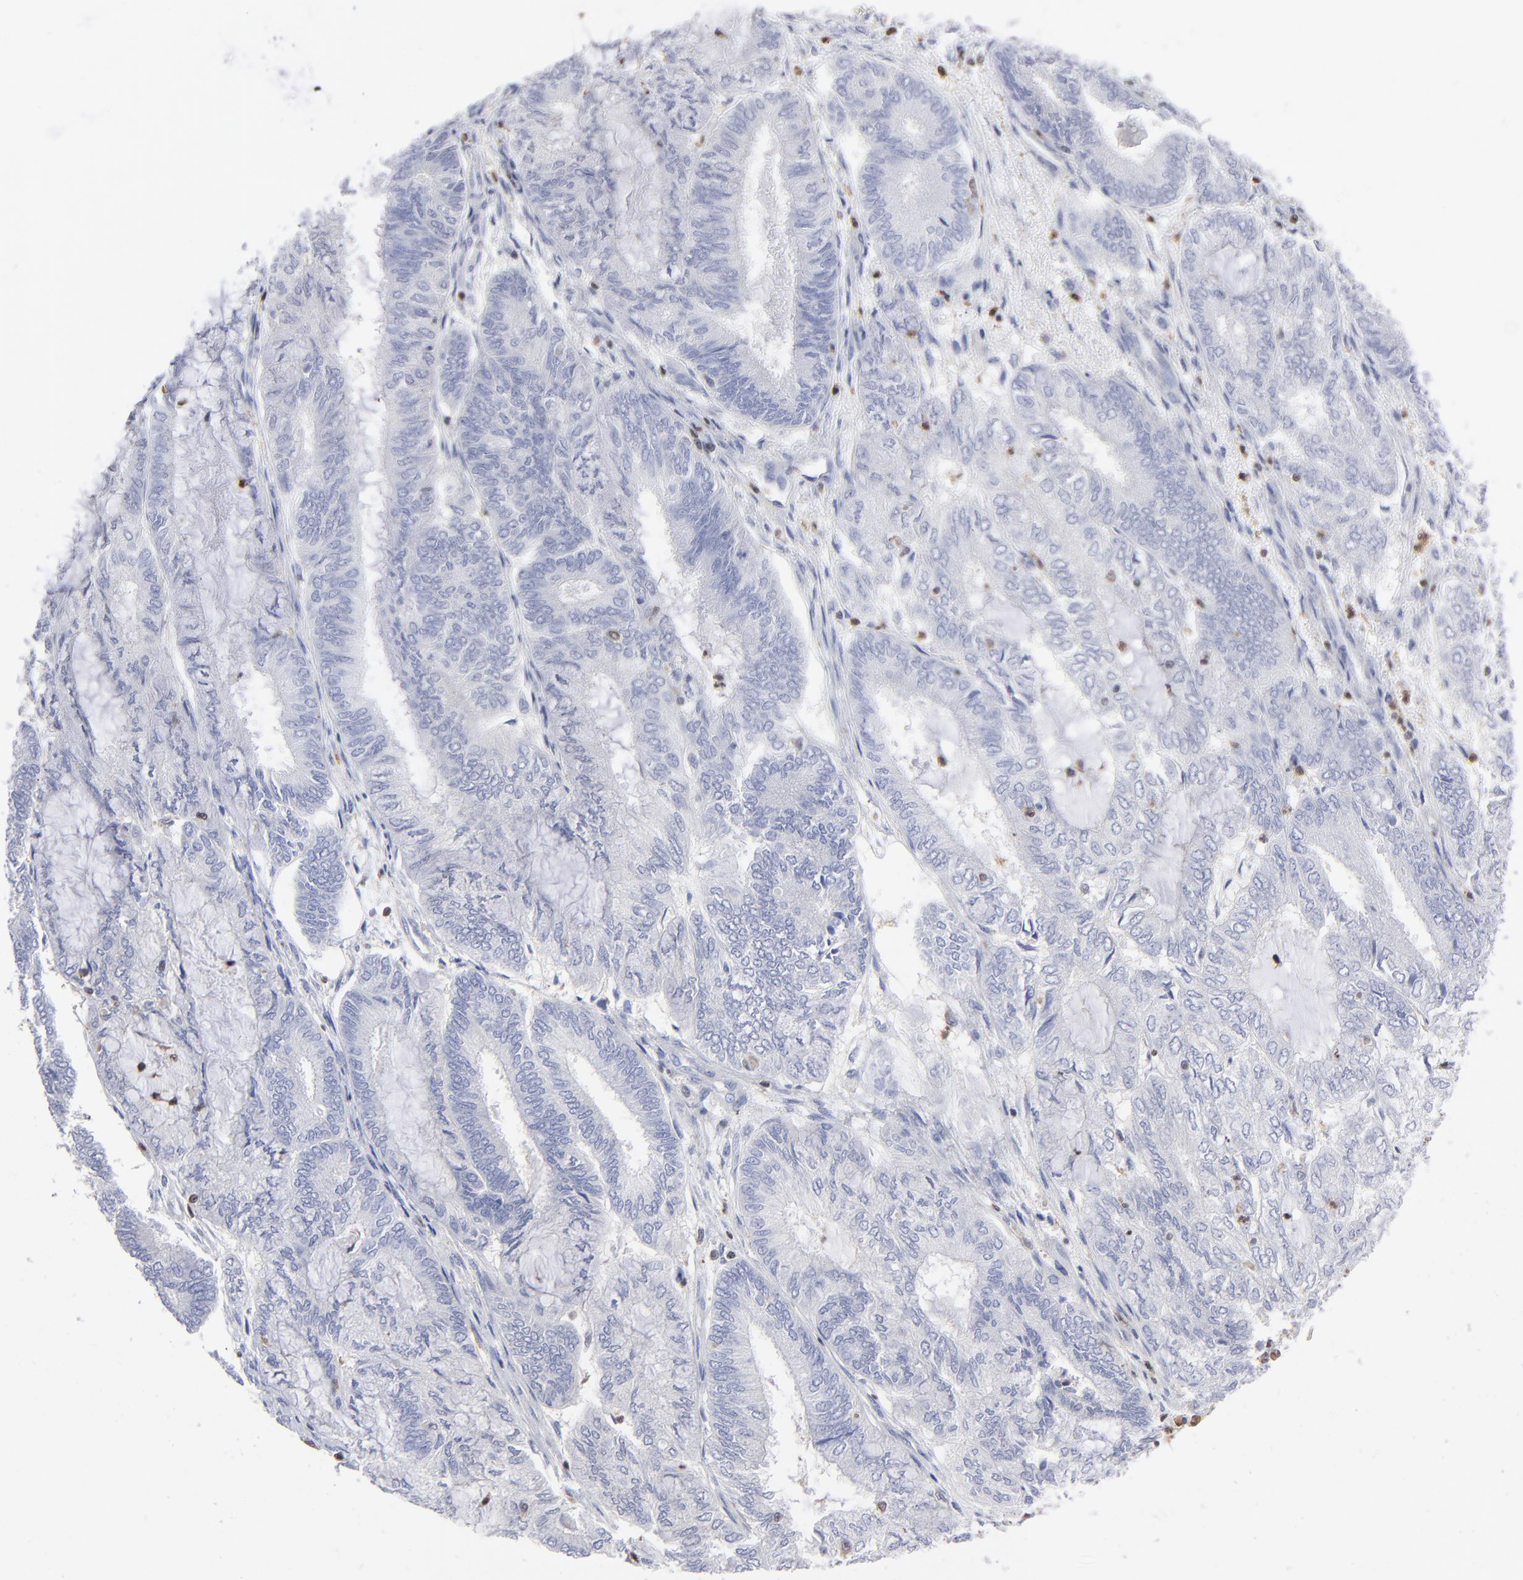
{"staining": {"intensity": "negative", "quantity": "none", "location": "none"}, "tissue": "endometrial cancer", "cell_type": "Tumor cells", "image_type": "cancer", "snomed": [{"axis": "morphology", "description": "Adenocarcinoma, NOS"}, {"axis": "topography", "description": "Endometrium"}], "caption": "High power microscopy histopathology image of an immunohistochemistry (IHC) photomicrograph of endometrial cancer (adenocarcinoma), revealing no significant staining in tumor cells. (Stains: DAB (3,3'-diaminobenzidine) IHC with hematoxylin counter stain, Microscopy: brightfield microscopy at high magnification).", "gene": "TBXT", "patient": {"sex": "female", "age": 59}}